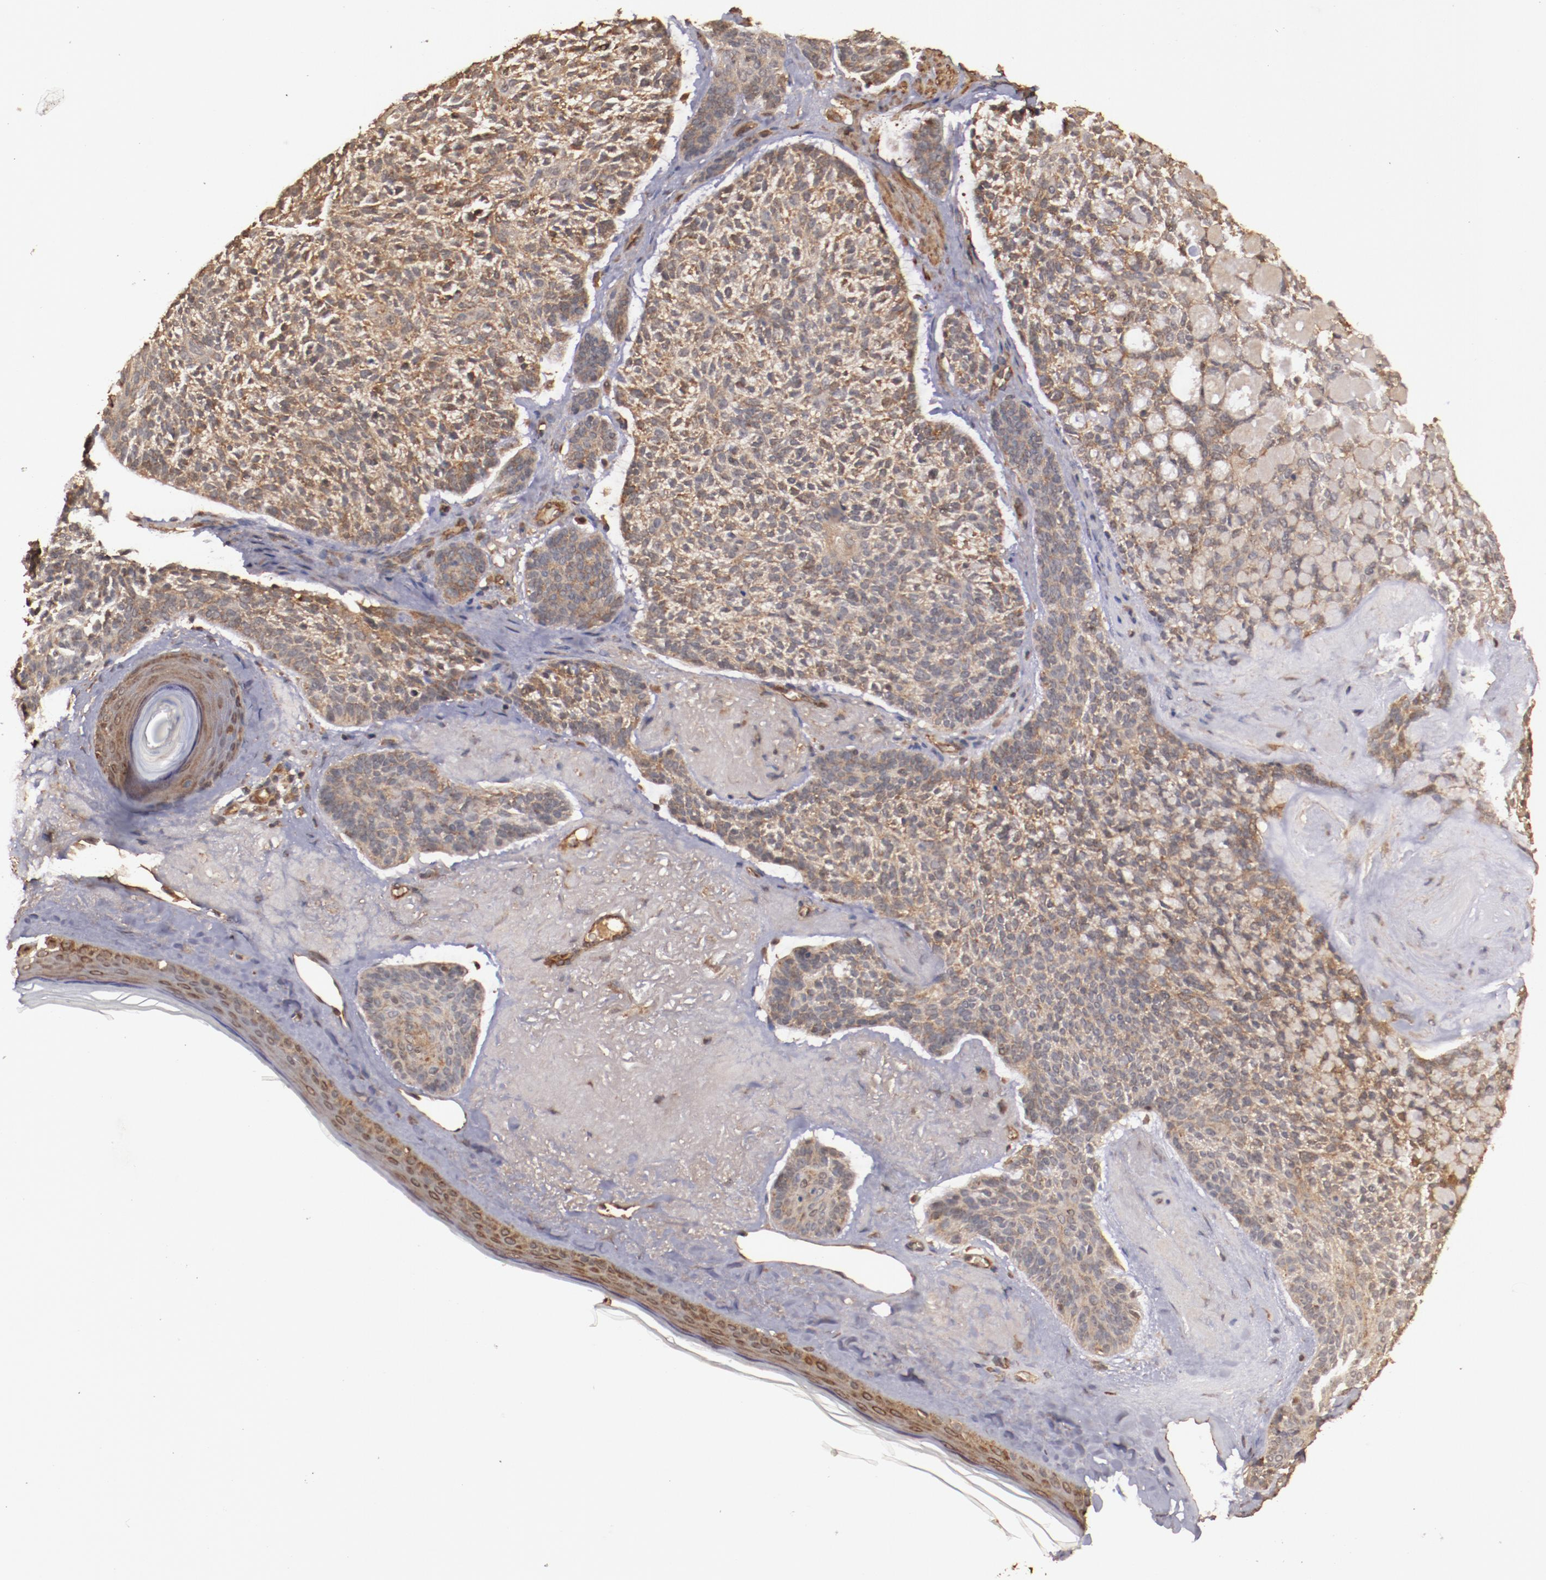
{"staining": {"intensity": "moderate", "quantity": ">75%", "location": "cytoplasmic/membranous"}, "tissue": "skin cancer", "cell_type": "Tumor cells", "image_type": "cancer", "snomed": [{"axis": "morphology", "description": "Normal tissue, NOS"}, {"axis": "morphology", "description": "Basal cell carcinoma"}, {"axis": "topography", "description": "Skin"}], "caption": "An immunohistochemistry histopathology image of neoplastic tissue is shown. Protein staining in brown highlights moderate cytoplasmic/membranous positivity in skin basal cell carcinoma within tumor cells. Ihc stains the protein of interest in brown and the nuclei are stained blue.", "gene": "TXNDC16", "patient": {"sex": "female", "age": 70}}